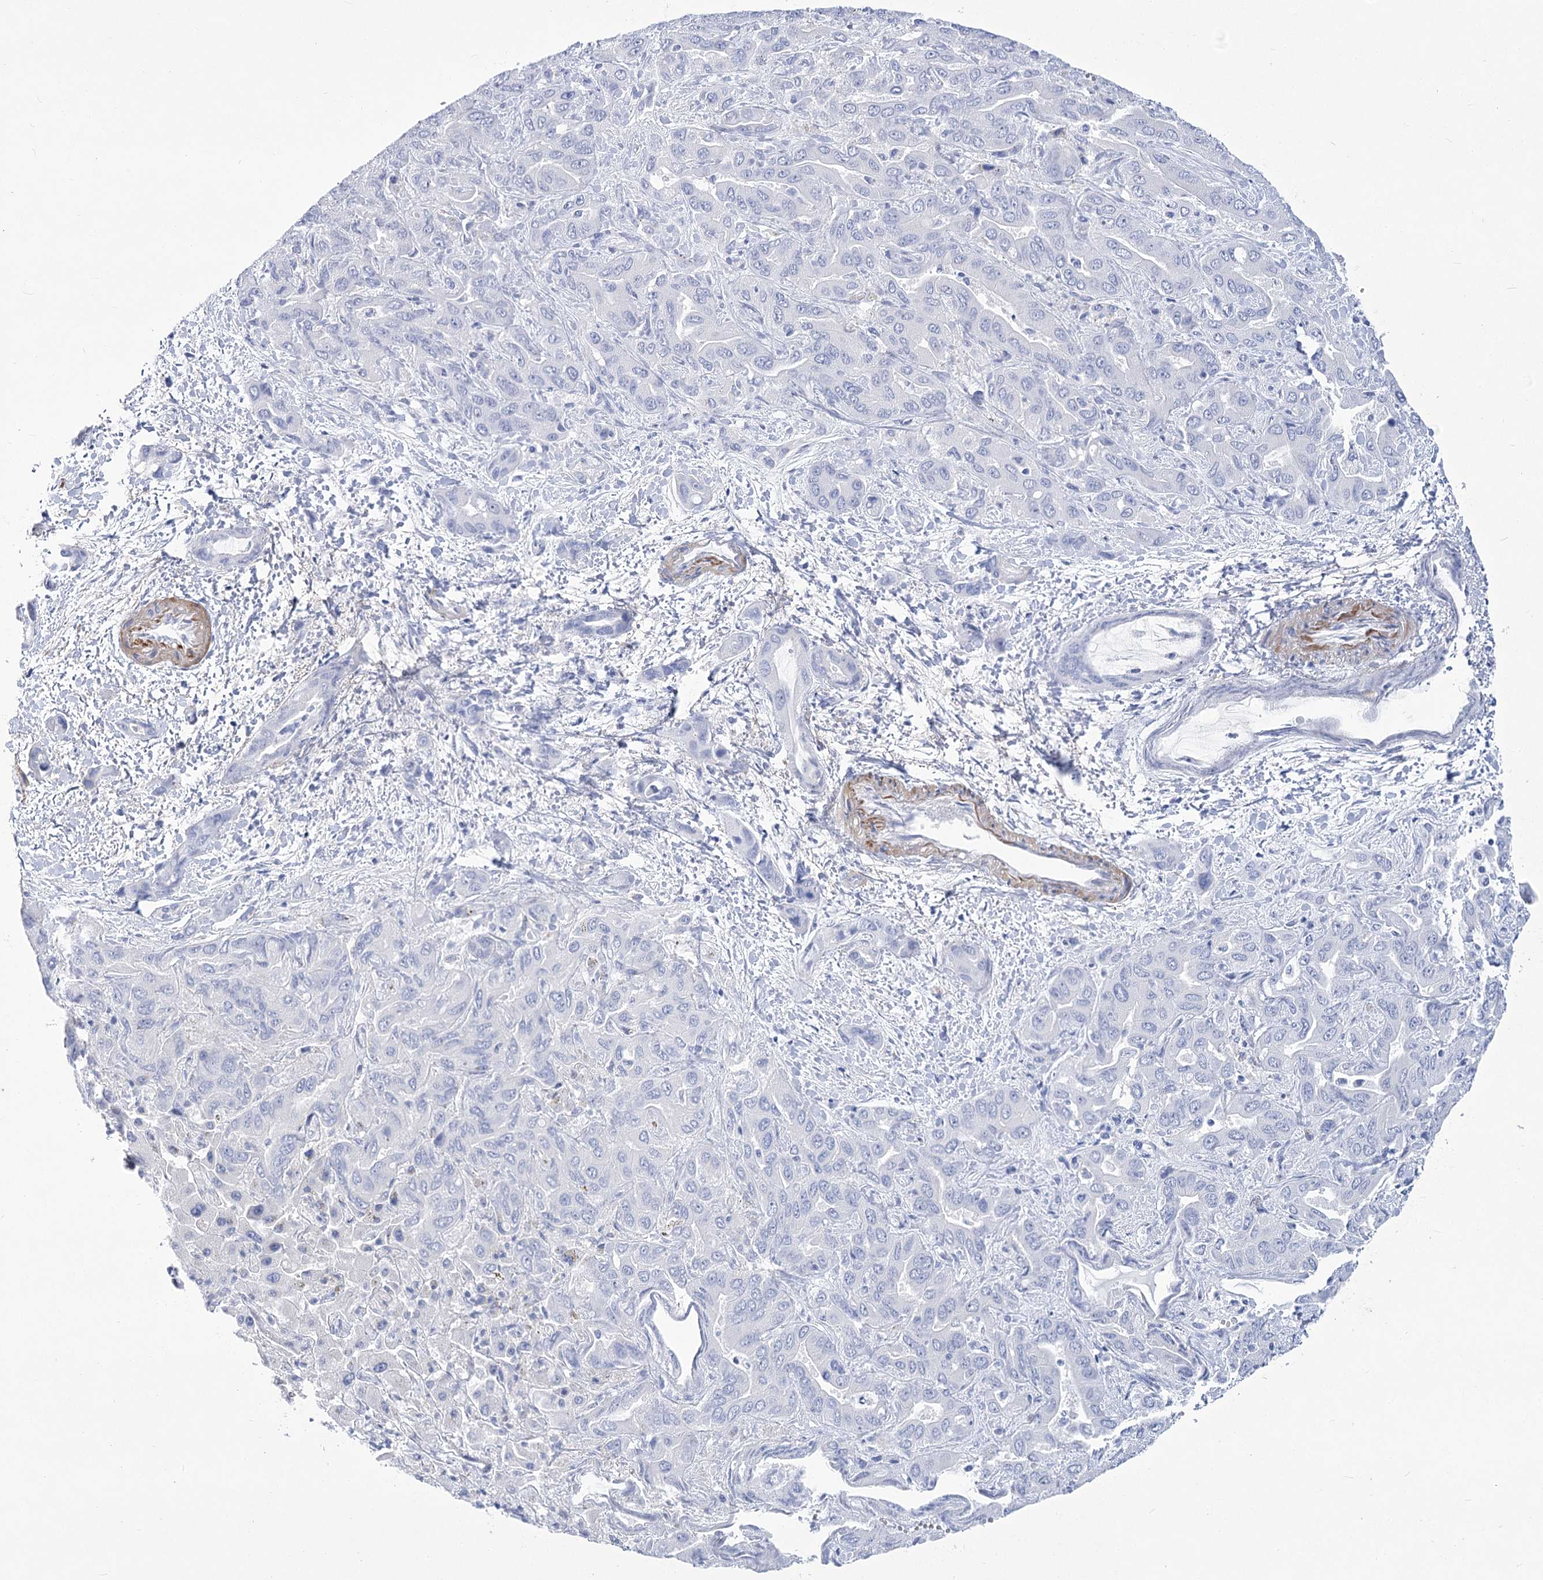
{"staining": {"intensity": "negative", "quantity": "none", "location": "none"}, "tissue": "liver cancer", "cell_type": "Tumor cells", "image_type": "cancer", "snomed": [{"axis": "morphology", "description": "Cholangiocarcinoma"}, {"axis": "topography", "description": "Liver"}], "caption": "Image shows no protein expression in tumor cells of liver cancer (cholangiocarcinoma) tissue.", "gene": "PCDHA1", "patient": {"sex": "female", "age": 52}}